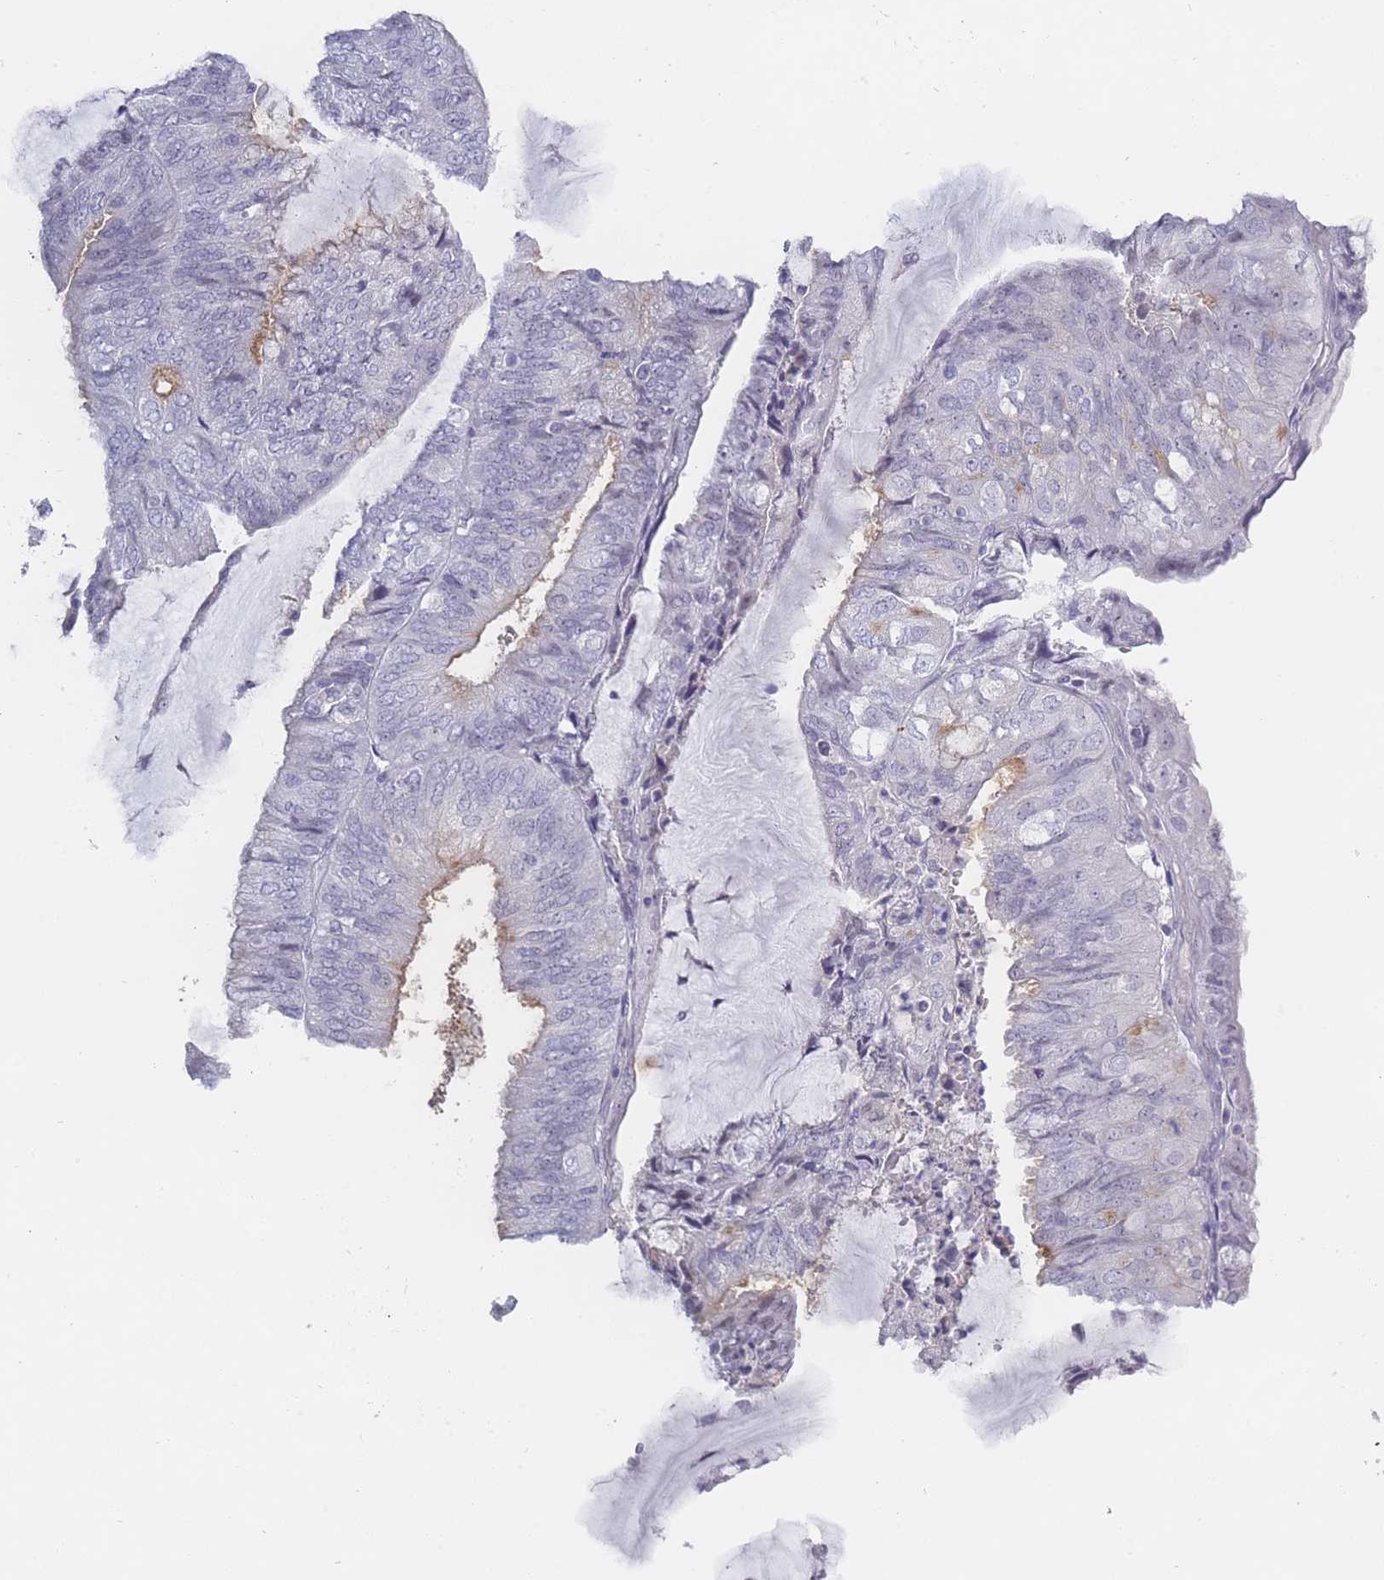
{"staining": {"intensity": "weak", "quantity": "<25%", "location": "cytoplasmic/membranous"}, "tissue": "endometrial cancer", "cell_type": "Tumor cells", "image_type": "cancer", "snomed": [{"axis": "morphology", "description": "Adenocarcinoma, NOS"}, {"axis": "topography", "description": "Endometrium"}], "caption": "The micrograph shows no significant staining in tumor cells of adenocarcinoma (endometrial). (DAB IHC, high magnification).", "gene": "ROS1", "patient": {"sex": "female", "age": 81}}